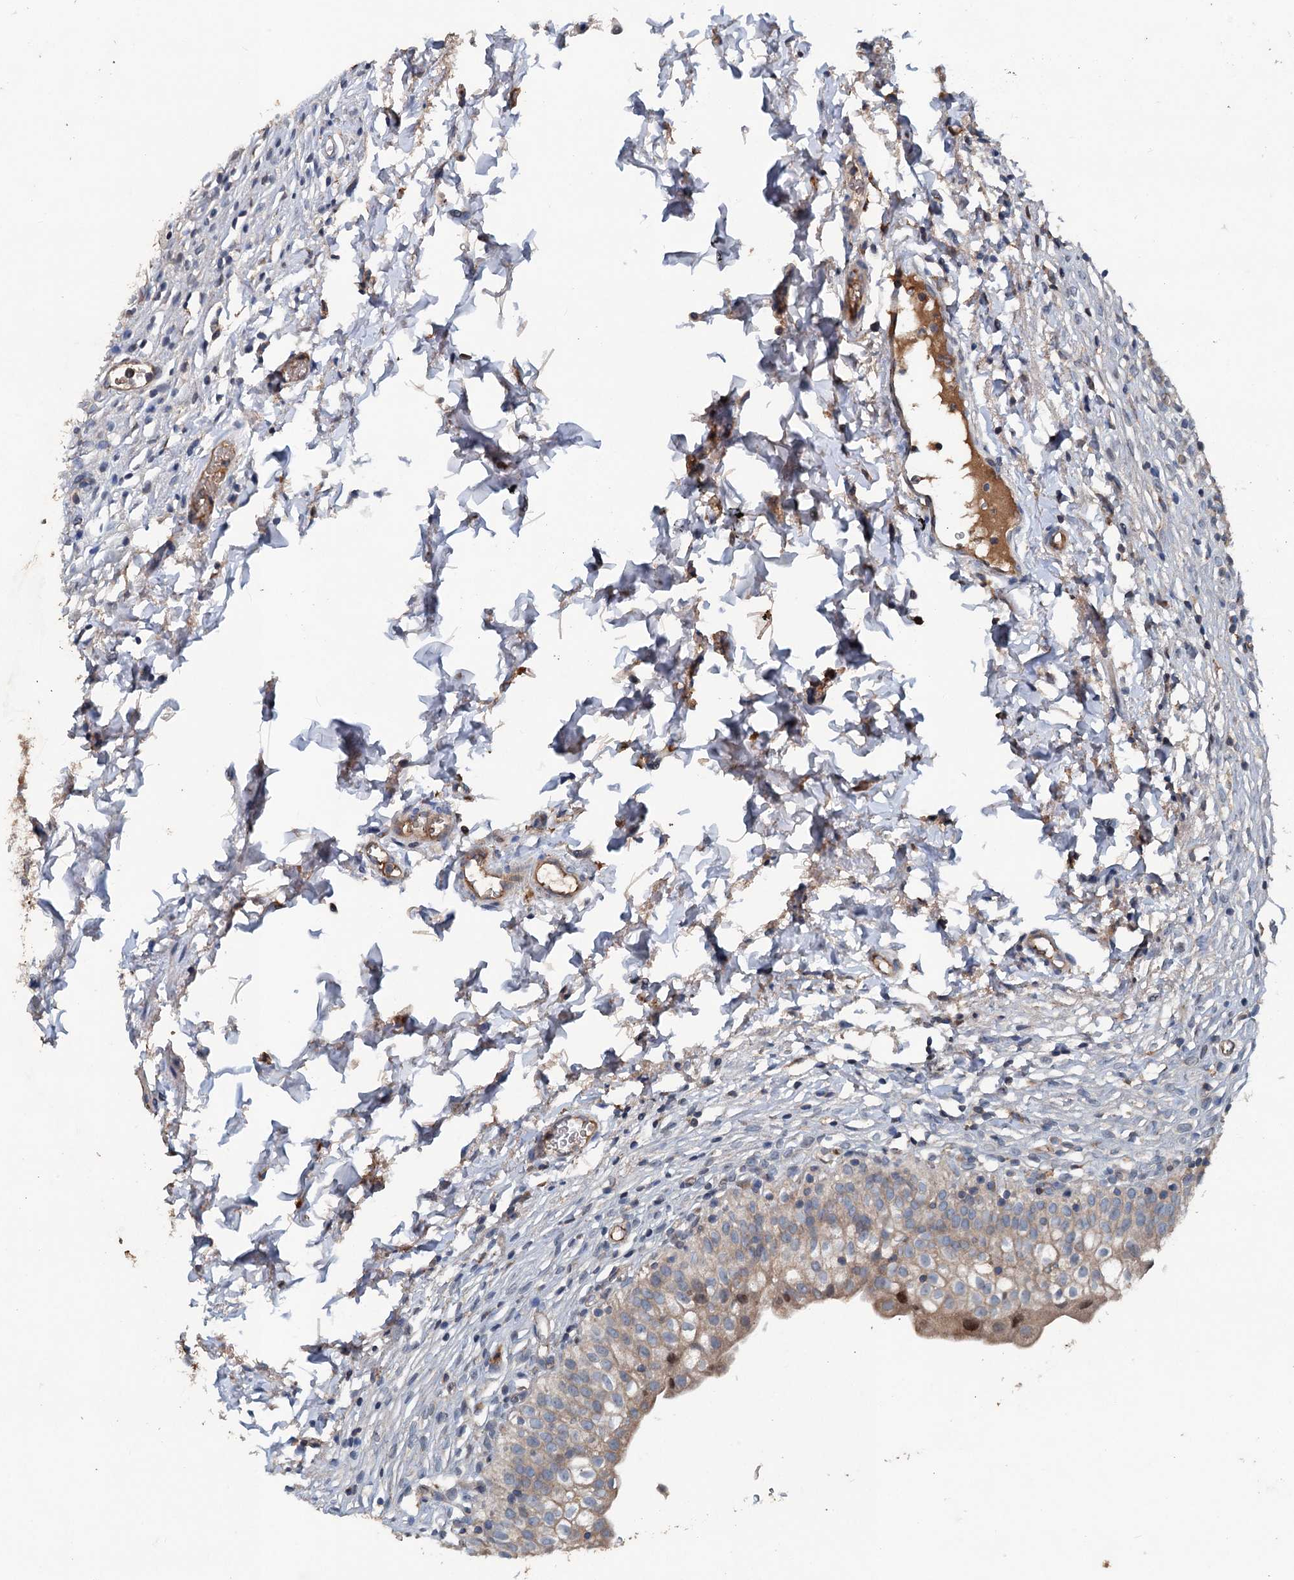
{"staining": {"intensity": "strong", "quantity": ">75%", "location": "cytoplasmic/membranous"}, "tissue": "urinary bladder", "cell_type": "Urothelial cells", "image_type": "normal", "snomed": [{"axis": "morphology", "description": "Normal tissue, NOS"}, {"axis": "topography", "description": "Urinary bladder"}], "caption": "High-power microscopy captured an immunohistochemistry (IHC) histopathology image of unremarkable urinary bladder, revealing strong cytoplasmic/membranous staining in approximately >75% of urothelial cells. Ihc stains the protein in brown and the nuclei are stained blue.", "gene": "TAPBPL", "patient": {"sex": "male", "age": 55}}